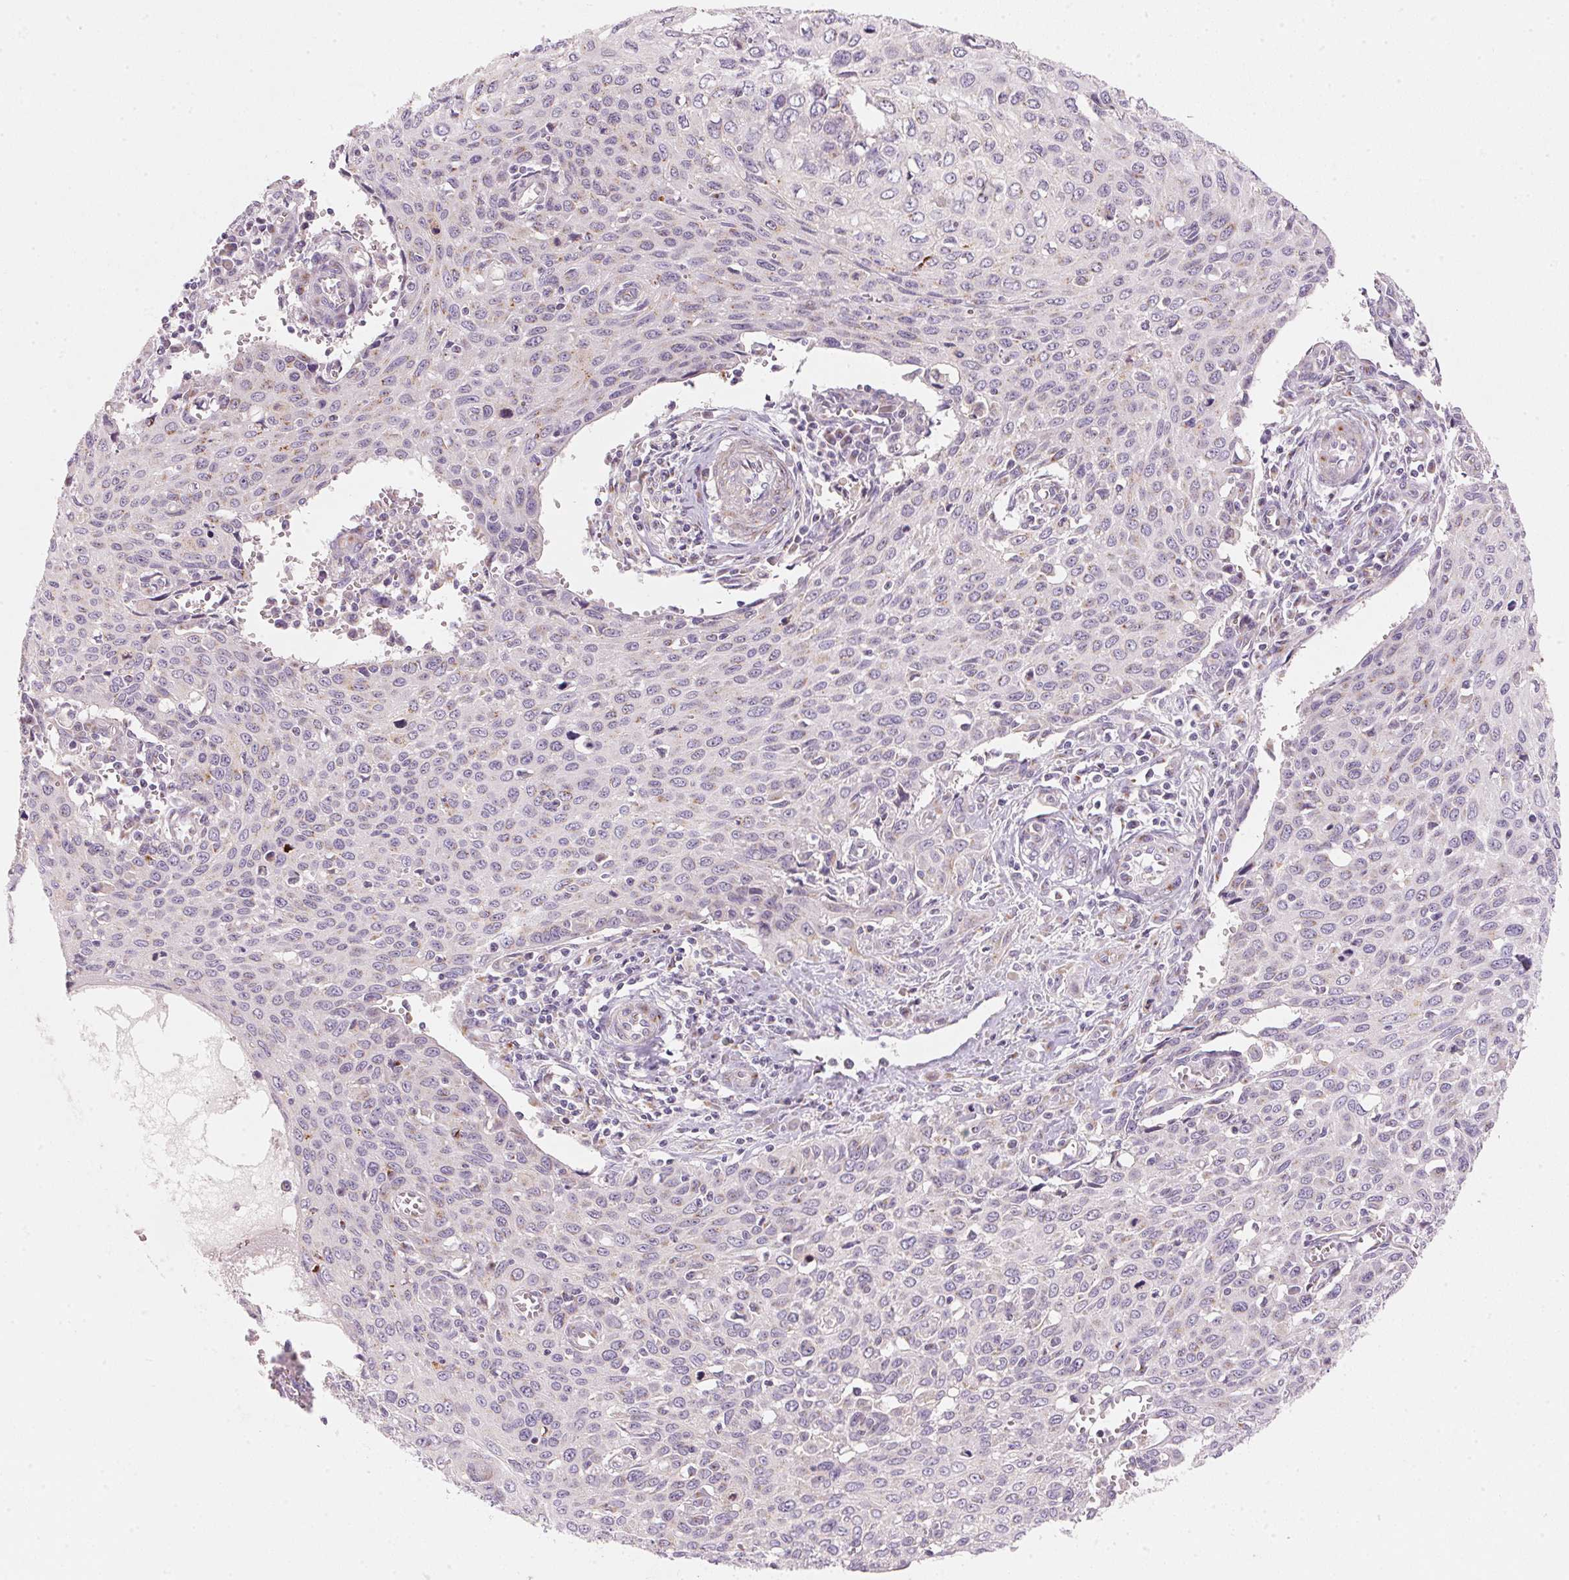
{"staining": {"intensity": "negative", "quantity": "none", "location": "none"}, "tissue": "cervical cancer", "cell_type": "Tumor cells", "image_type": "cancer", "snomed": [{"axis": "morphology", "description": "Squamous cell carcinoma, NOS"}, {"axis": "topography", "description": "Cervix"}], "caption": "This micrograph is of cervical cancer stained with IHC to label a protein in brown with the nuclei are counter-stained blue. There is no staining in tumor cells.", "gene": "DRAM2", "patient": {"sex": "female", "age": 38}}